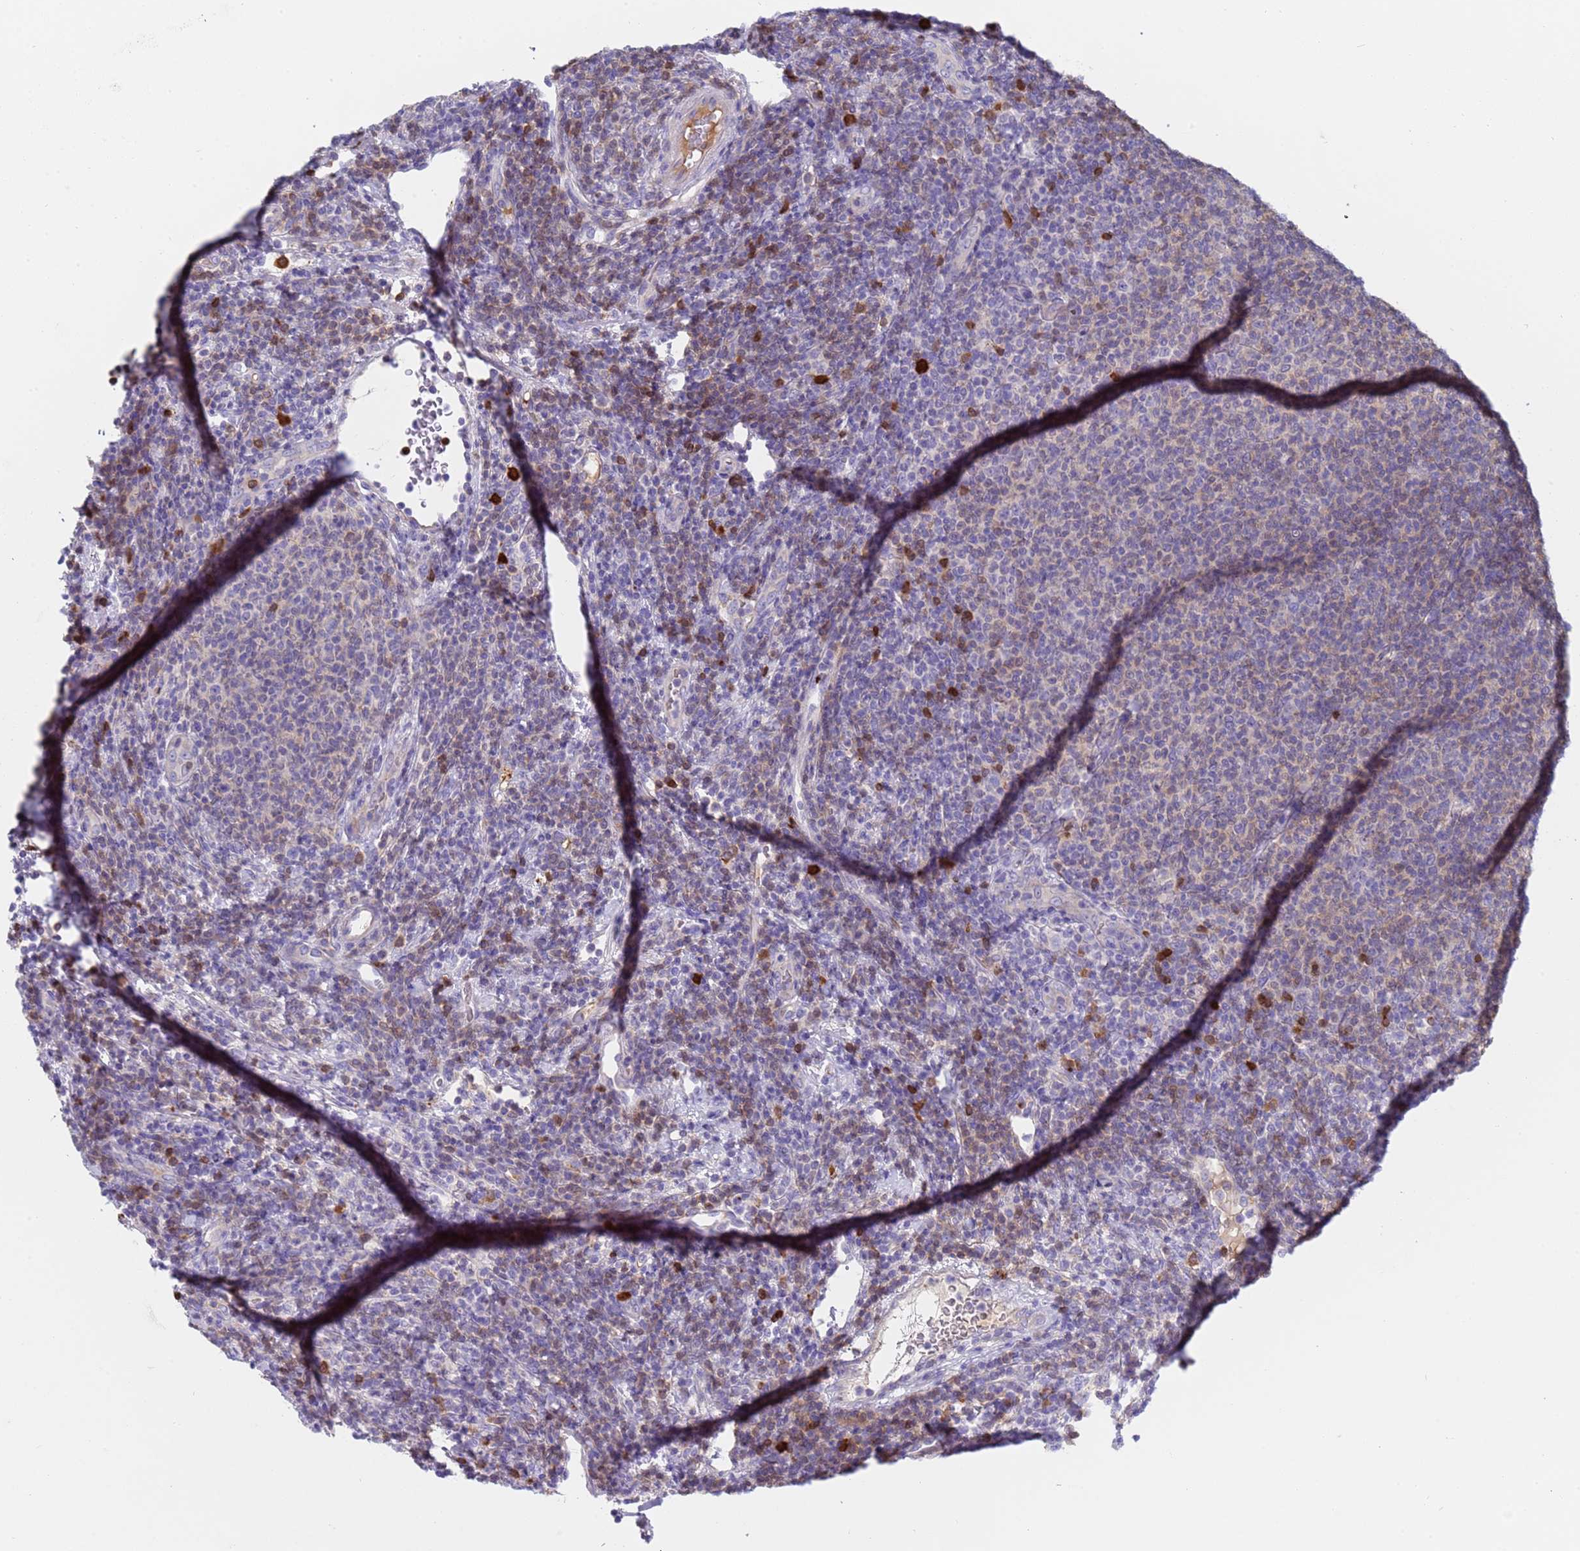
{"staining": {"intensity": "negative", "quantity": "none", "location": "none"}, "tissue": "lymphoma", "cell_type": "Tumor cells", "image_type": "cancer", "snomed": [{"axis": "morphology", "description": "Malignant lymphoma, non-Hodgkin's type, Low grade"}, {"axis": "topography", "description": "Lymph node"}], "caption": "The micrograph demonstrates no staining of tumor cells in malignant lymphoma, non-Hodgkin's type (low-grade).", "gene": "C4orf46", "patient": {"sex": "male", "age": 66}}